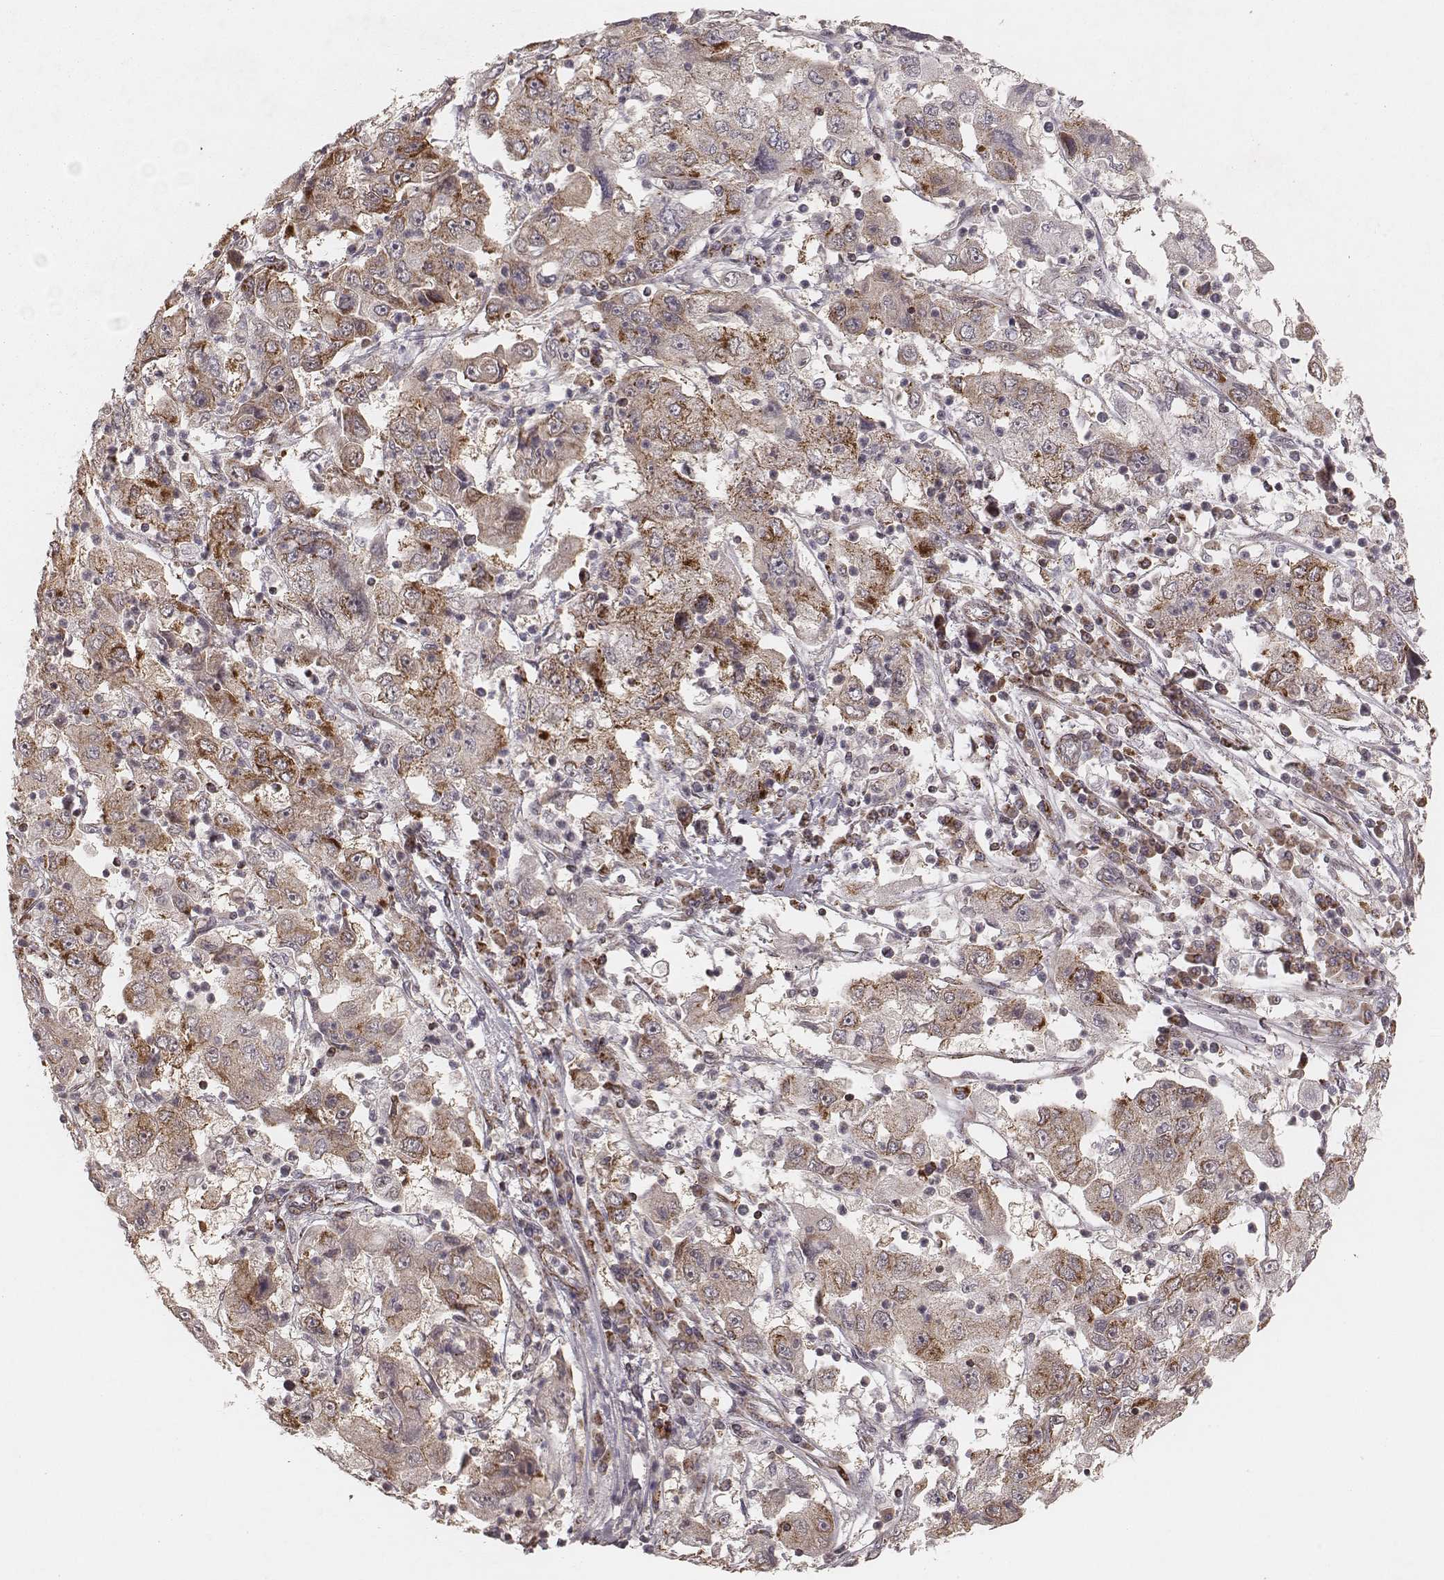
{"staining": {"intensity": "moderate", "quantity": "25%-75%", "location": "cytoplasmic/membranous"}, "tissue": "cervical cancer", "cell_type": "Tumor cells", "image_type": "cancer", "snomed": [{"axis": "morphology", "description": "Squamous cell carcinoma, NOS"}, {"axis": "topography", "description": "Cervix"}], "caption": "DAB (3,3'-diaminobenzidine) immunohistochemical staining of cervical squamous cell carcinoma demonstrates moderate cytoplasmic/membranous protein expression in approximately 25%-75% of tumor cells. Using DAB (3,3'-diaminobenzidine) (brown) and hematoxylin (blue) stains, captured at high magnification using brightfield microscopy.", "gene": "NDUFA7", "patient": {"sex": "female", "age": 36}}